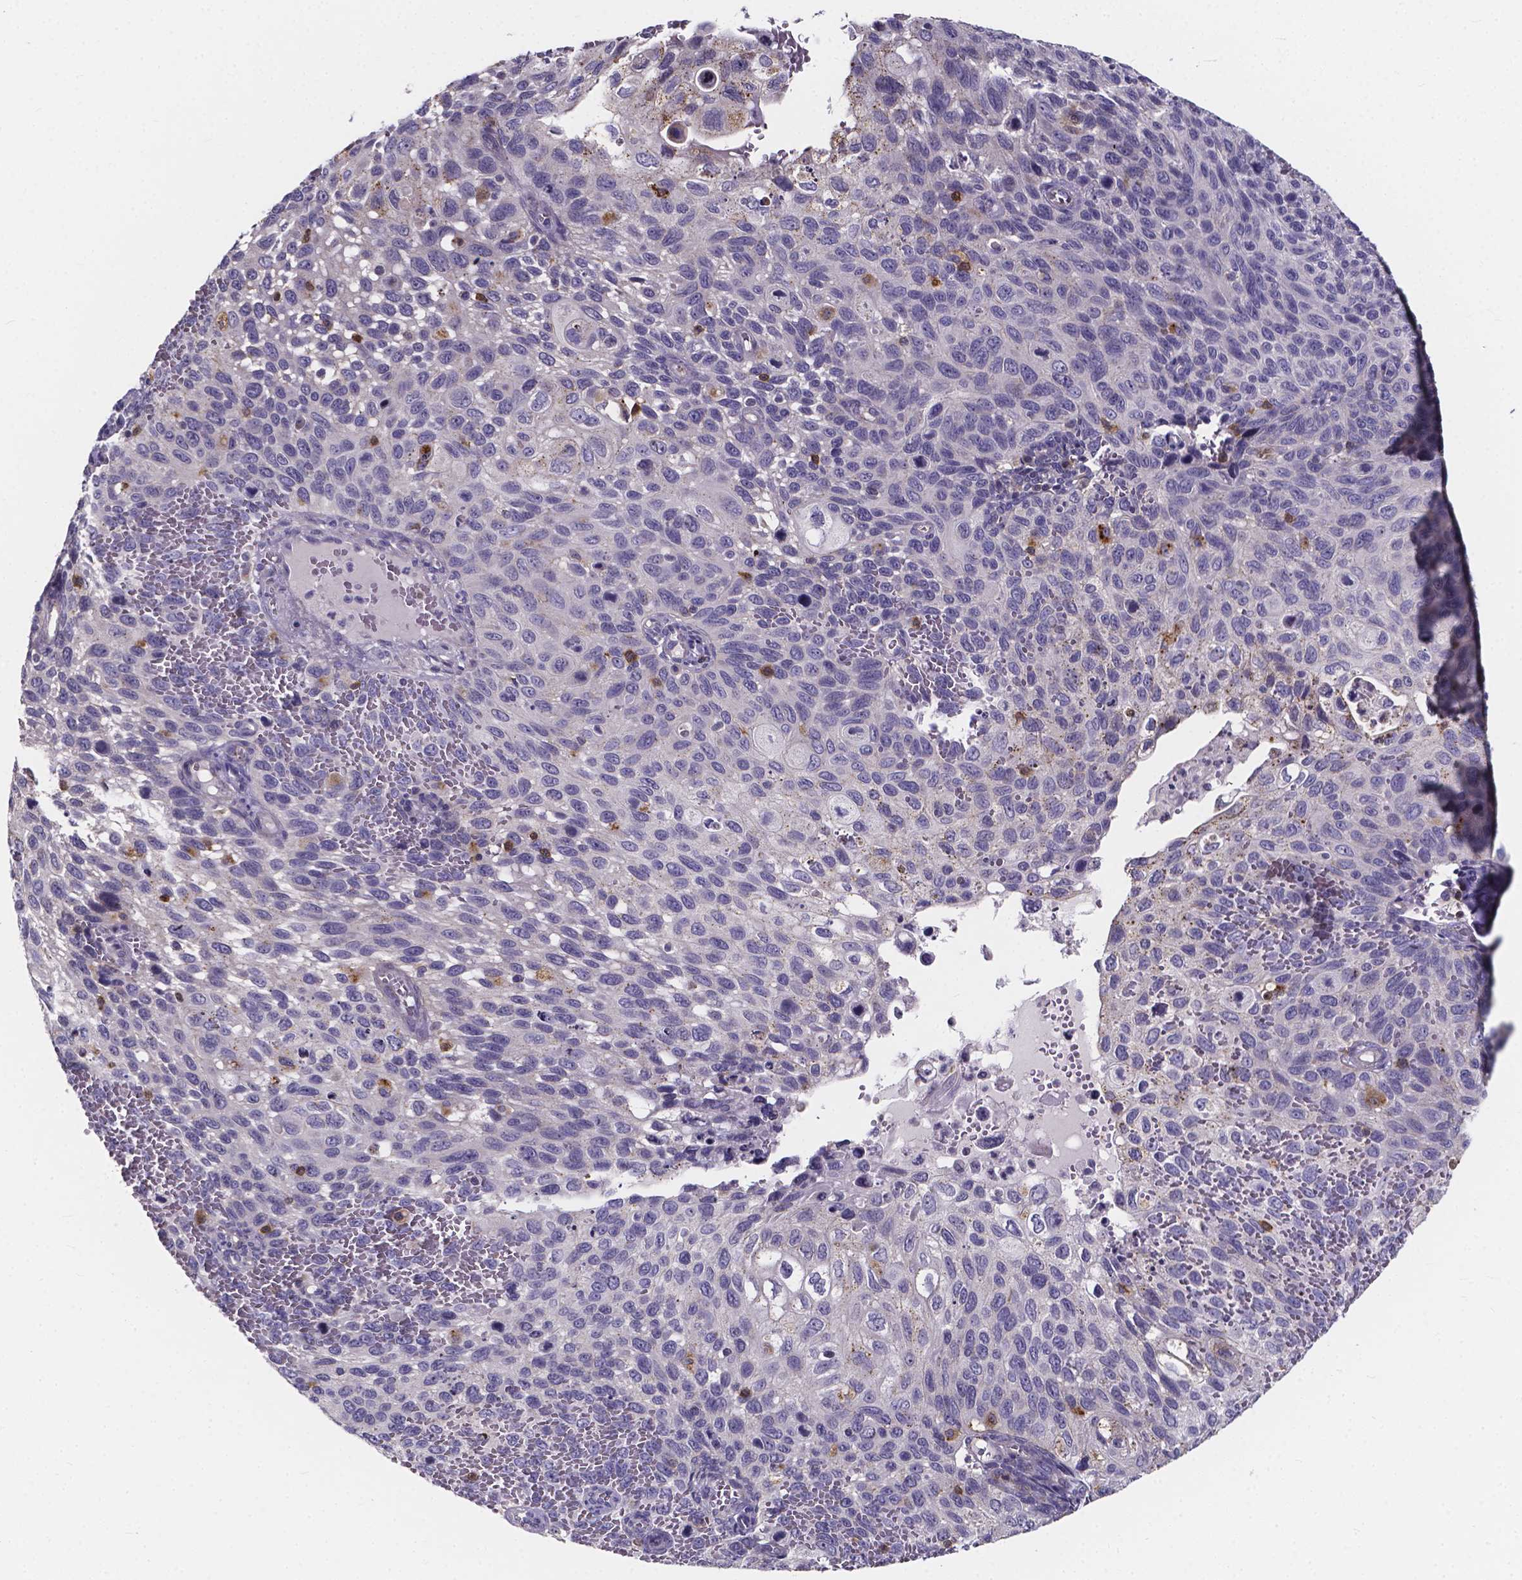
{"staining": {"intensity": "negative", "quantity": "none", "location": "none"}, "tissue": "cervical cancer", "cell_type": "Tumor cells", "image_type": "cancer", "snomed": [{"axis": "morphology", "description": "Squamous cell carcinoma, NOS"}, {"axis": "topography", "description": "Cervix"}], "caption": "IHC image of human squamous cell carcinoma (cervical) stained for a protein (brown), which demonstrates no positivity in tumor cells.", "gene": "THEMIS", "patient": {"sex": "female", "age": 70}}